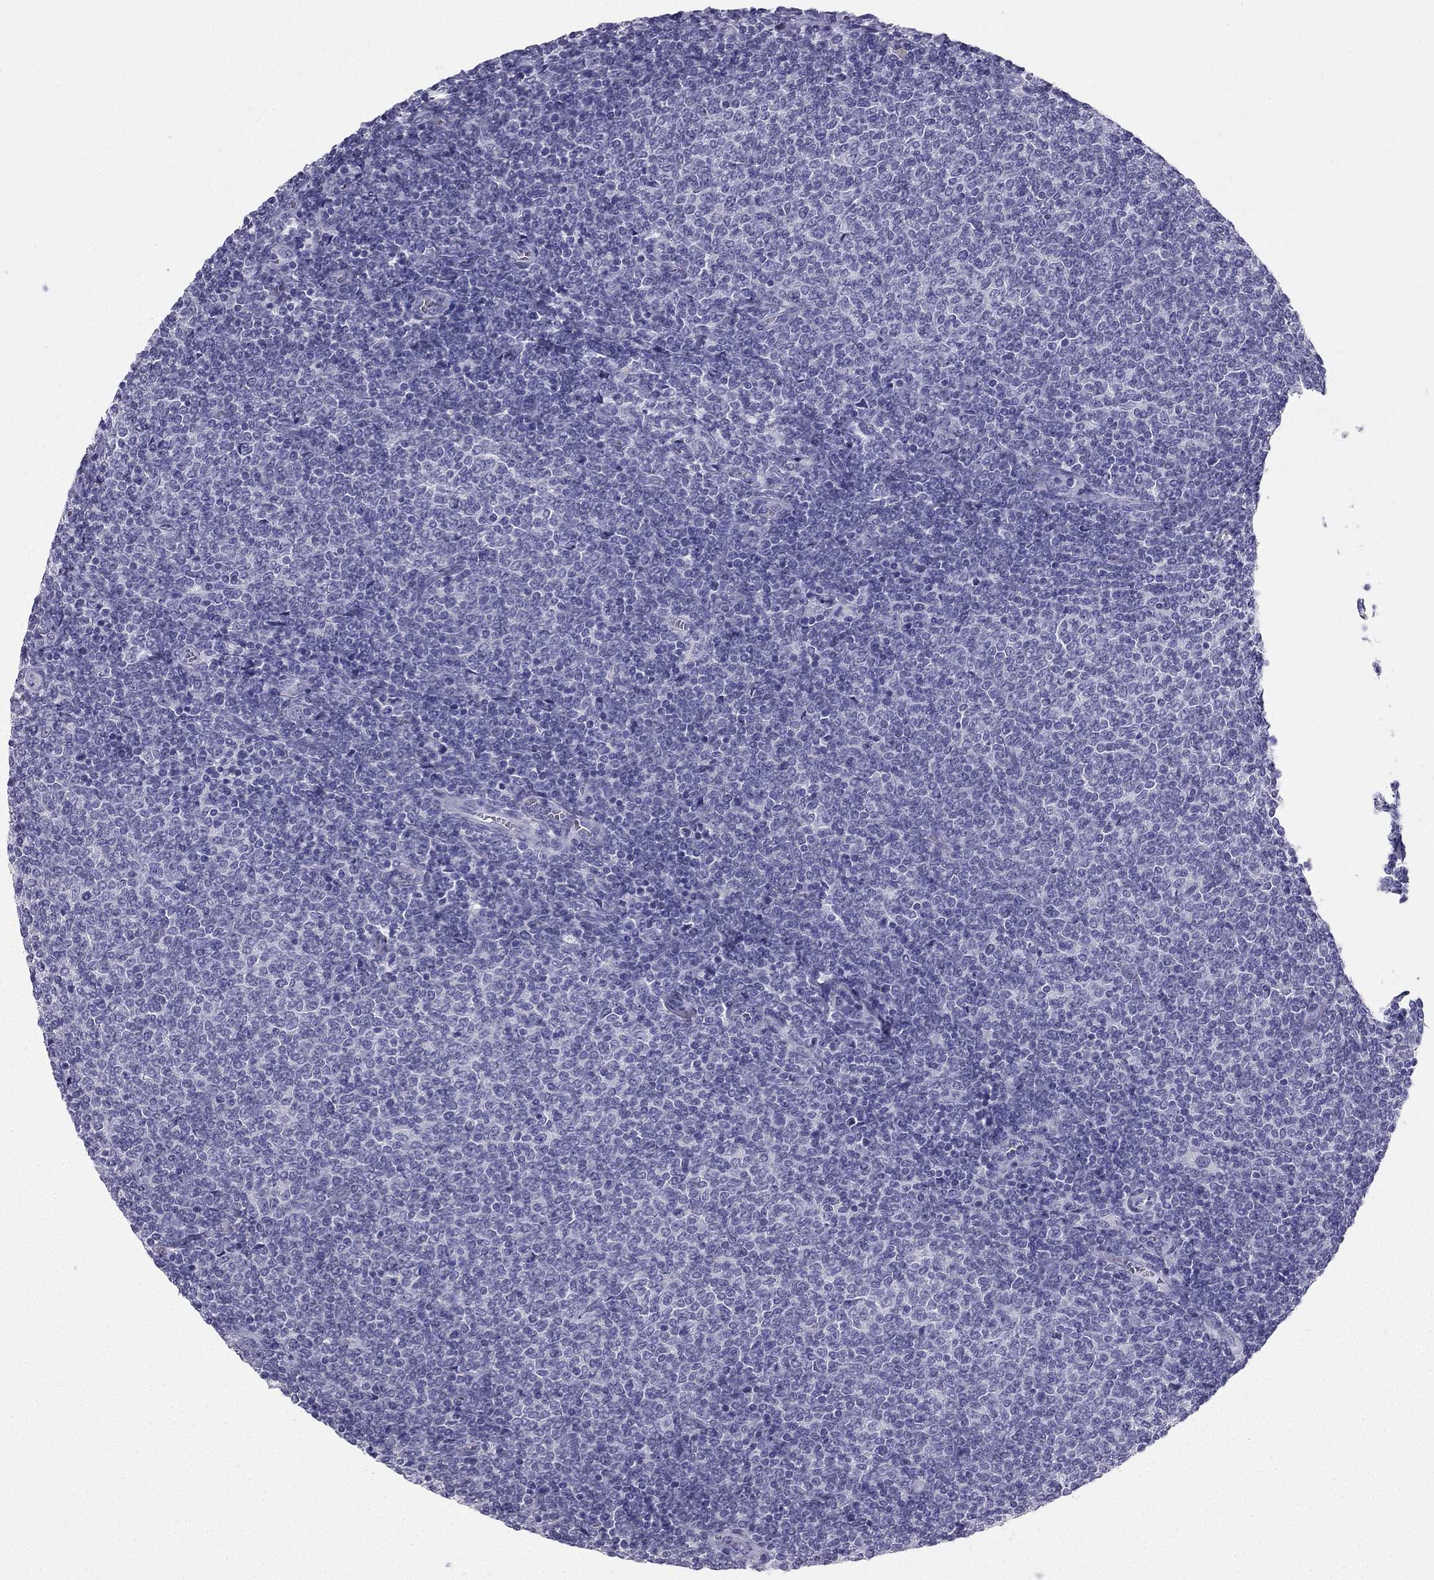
{"staining": {"intensity": "negative", "quantity": "none", "location": "none"}, "tissue": "lymphoma", "cell_type": "Tumor cells", "image_type": "cancer", "snomed": [{"axis": "morphology", "description": "Malignant lymphoma, non-Hodgkin's type, Low grade"}, {"axis": "topography", "description": "Lymph node"}], "caption": "Tumor cells are negative for brown protein staining in lymphoma.", "gene": "TFF3", "patient": {"sex": "male", "age": 52}}